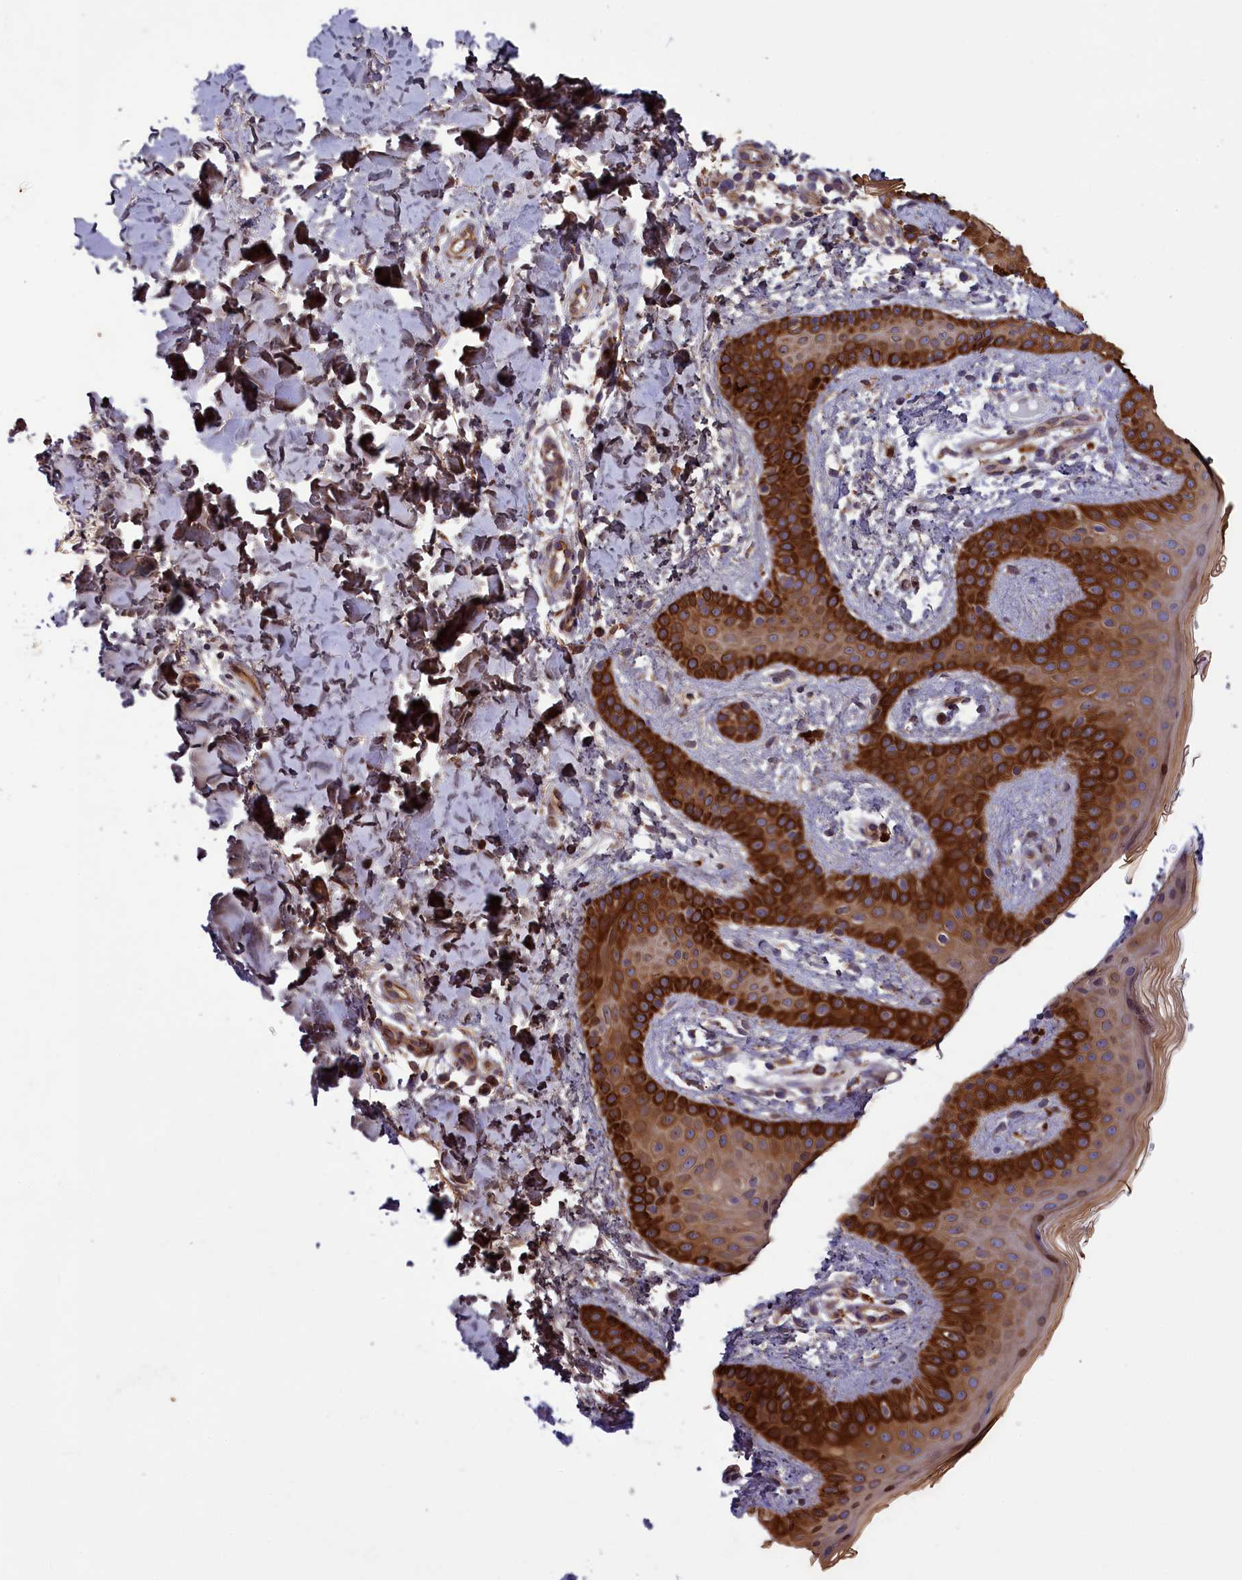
{"staining": {"intensity": "moderate", "quantity": ">75%", "location": "cytoplasmic/membranous"}, "tissue": "skin", "cell_type": "Fibroblasts", "image_type": "normal", "snomed": [{"axis": "morphology", "description": "Normal tissue, NOS"}, {"axis": "topography", "description": "Skin"}], "caption": "Protein analysis of normal skin reveals moderate cytoplasmic/membranous staining in approximately >75% of fibroblasts.", "gene": "ACAD8", "patient": {"sex": "male", "age": 36}}